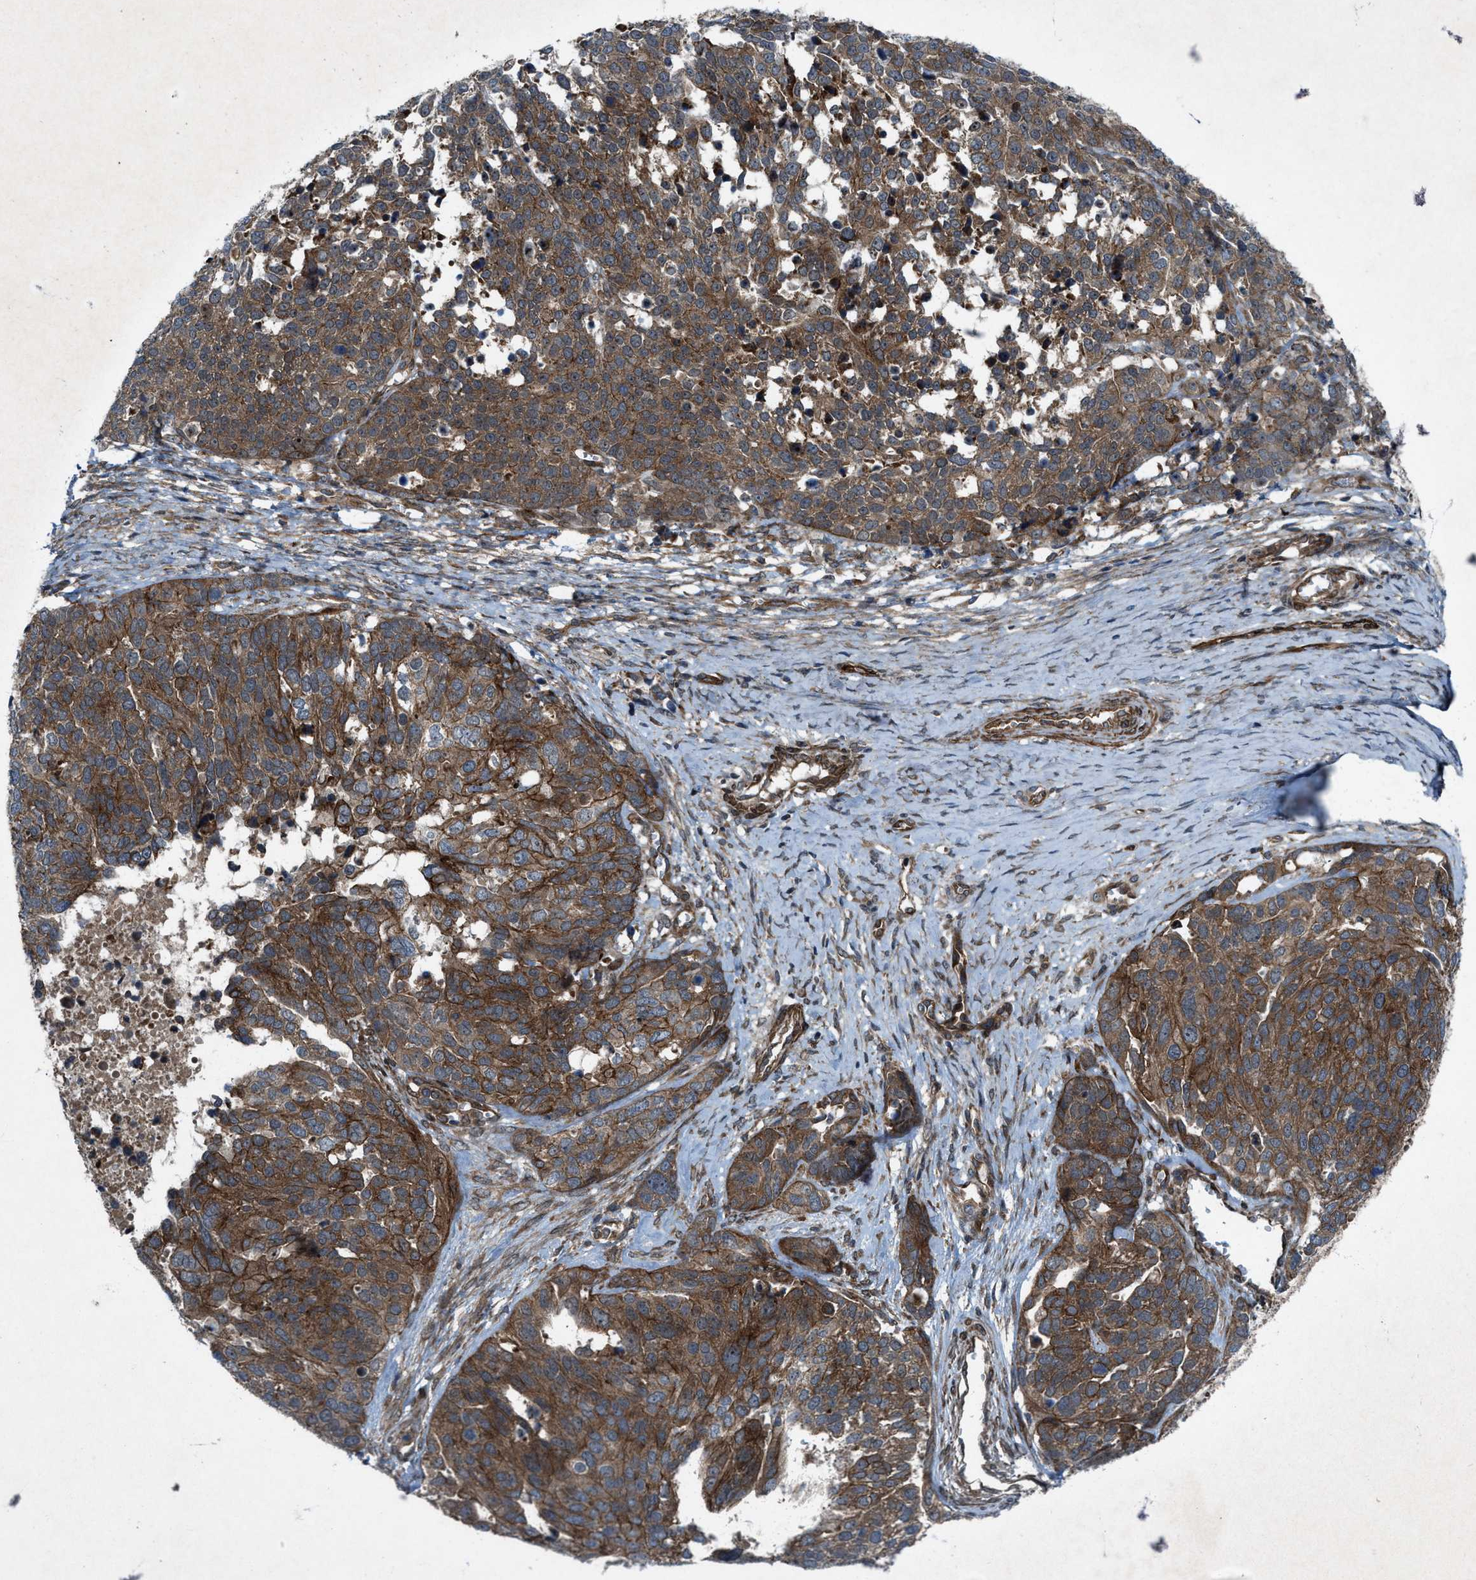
{"staining": {"intensity": "strong", "quantity": ">75%", "location": "cytoplasmic/membranous"}, "tissue": "ovarian cancer", "cell_type": "Tumor cells", "image_type": "cancer", "snomed": [{"axis": "morphology", "description": "Cystadenocarcinoma, serous, NOS"}, {"axis": "topography", "description": "Ovary"}], "caption": "This photomicrograph demonstrates IHC staining of human ovarian cancer (serous cystadenocarcinoma), with high strong cytoplasmic/membranous expression in about >75% of tumor cells.", "gene": "URGCP", "patient": {"sex": "female", "age": 44}}